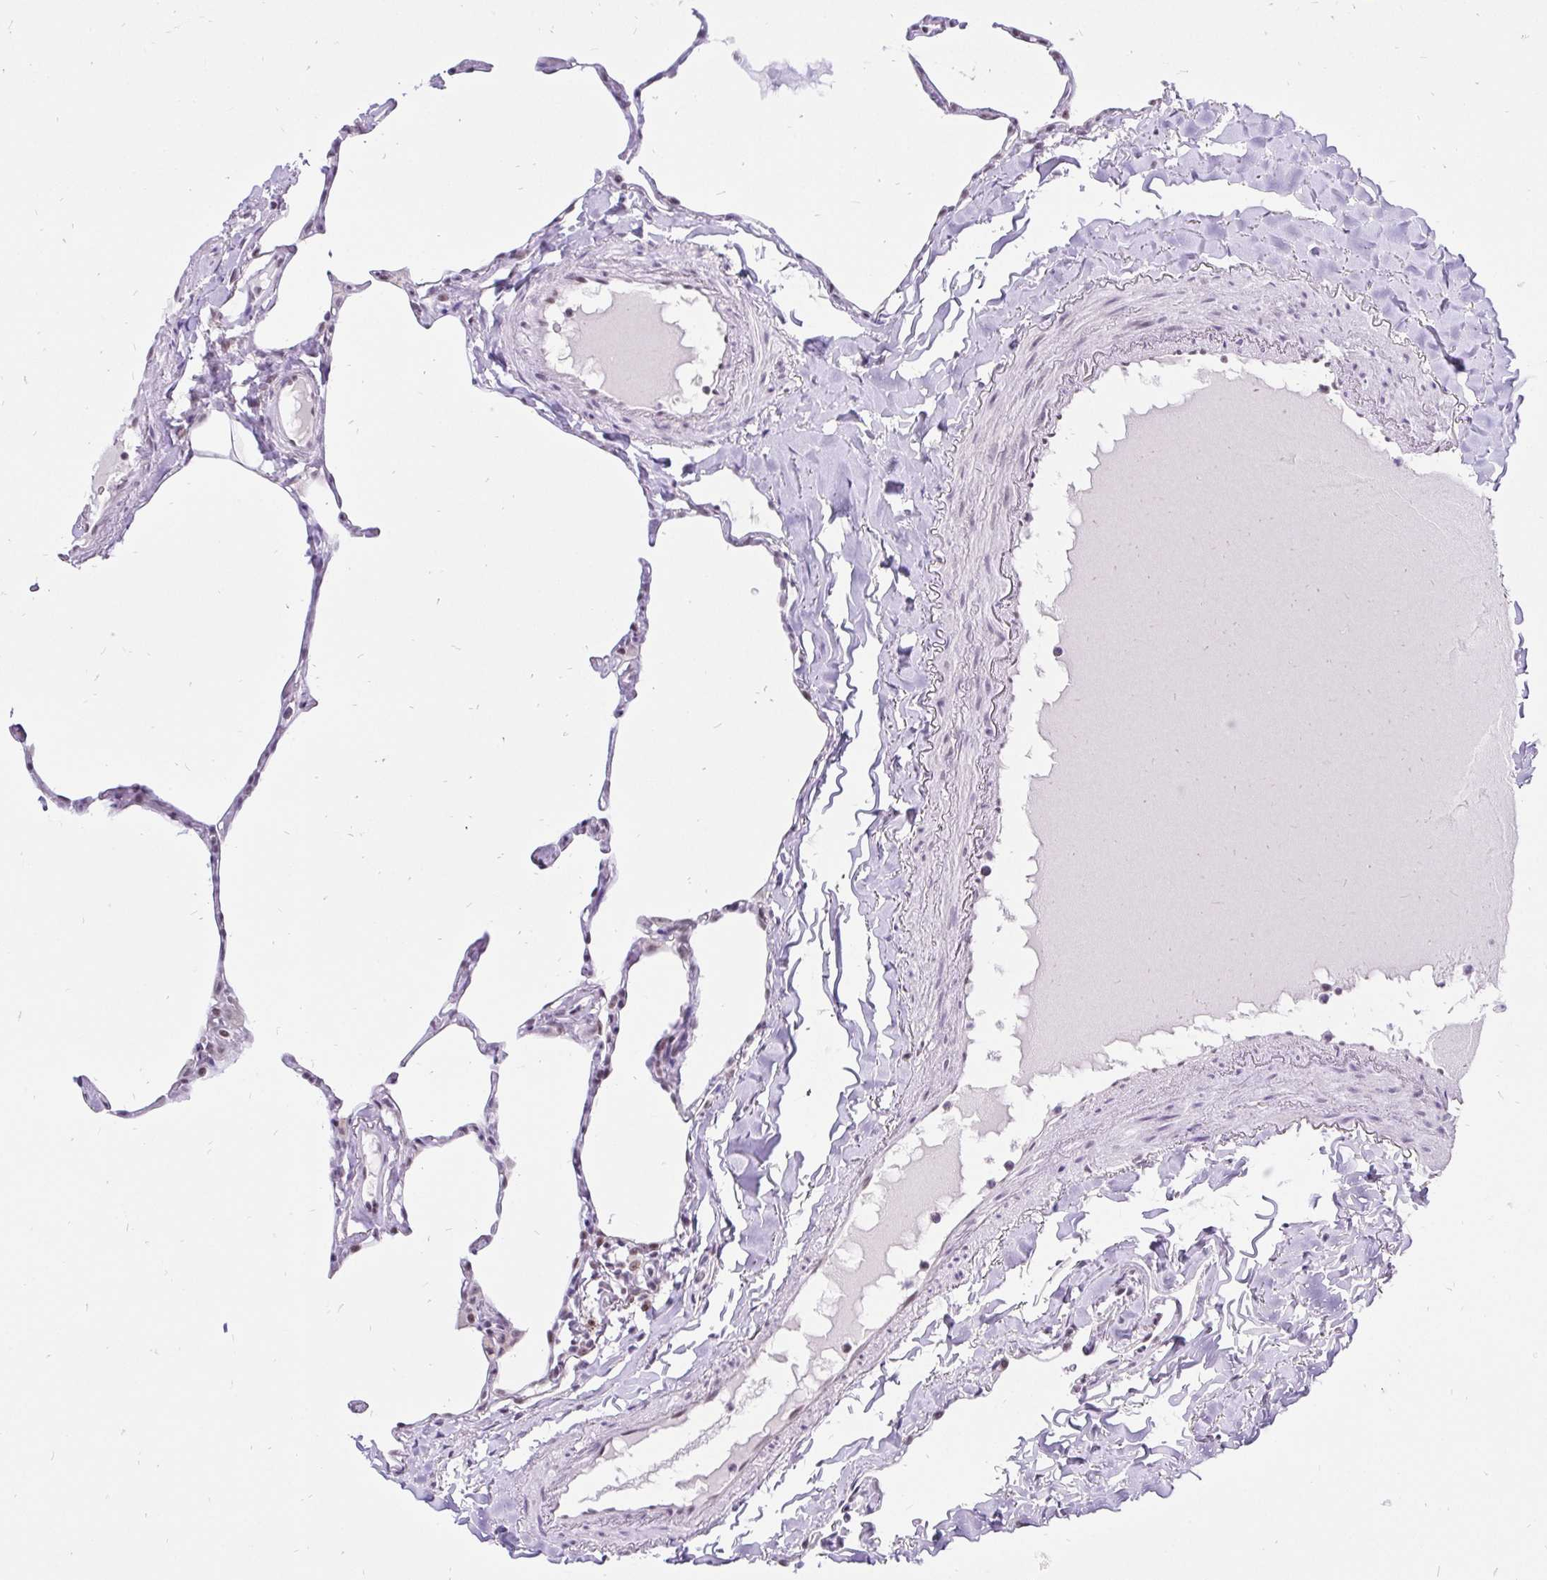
{"staining": {"intensity": "weak", "quantity": "25%-75%", "location": "nuclear"}, "tissue": "lung", "cell_type": "Alveolar cells", "image_type": "normal", "snomed": [{"axis": "morphology", "description": "Normal tissue, NOS"}, {"axis": "topography", "description": "Lung"}], "caption": "A photomicrograph of lung stained for a protein demonstrates weak nuclear brown staining in alveolar cells.", "gene": "ZNF860", "patient": {"sex": "male", "age": 65}}